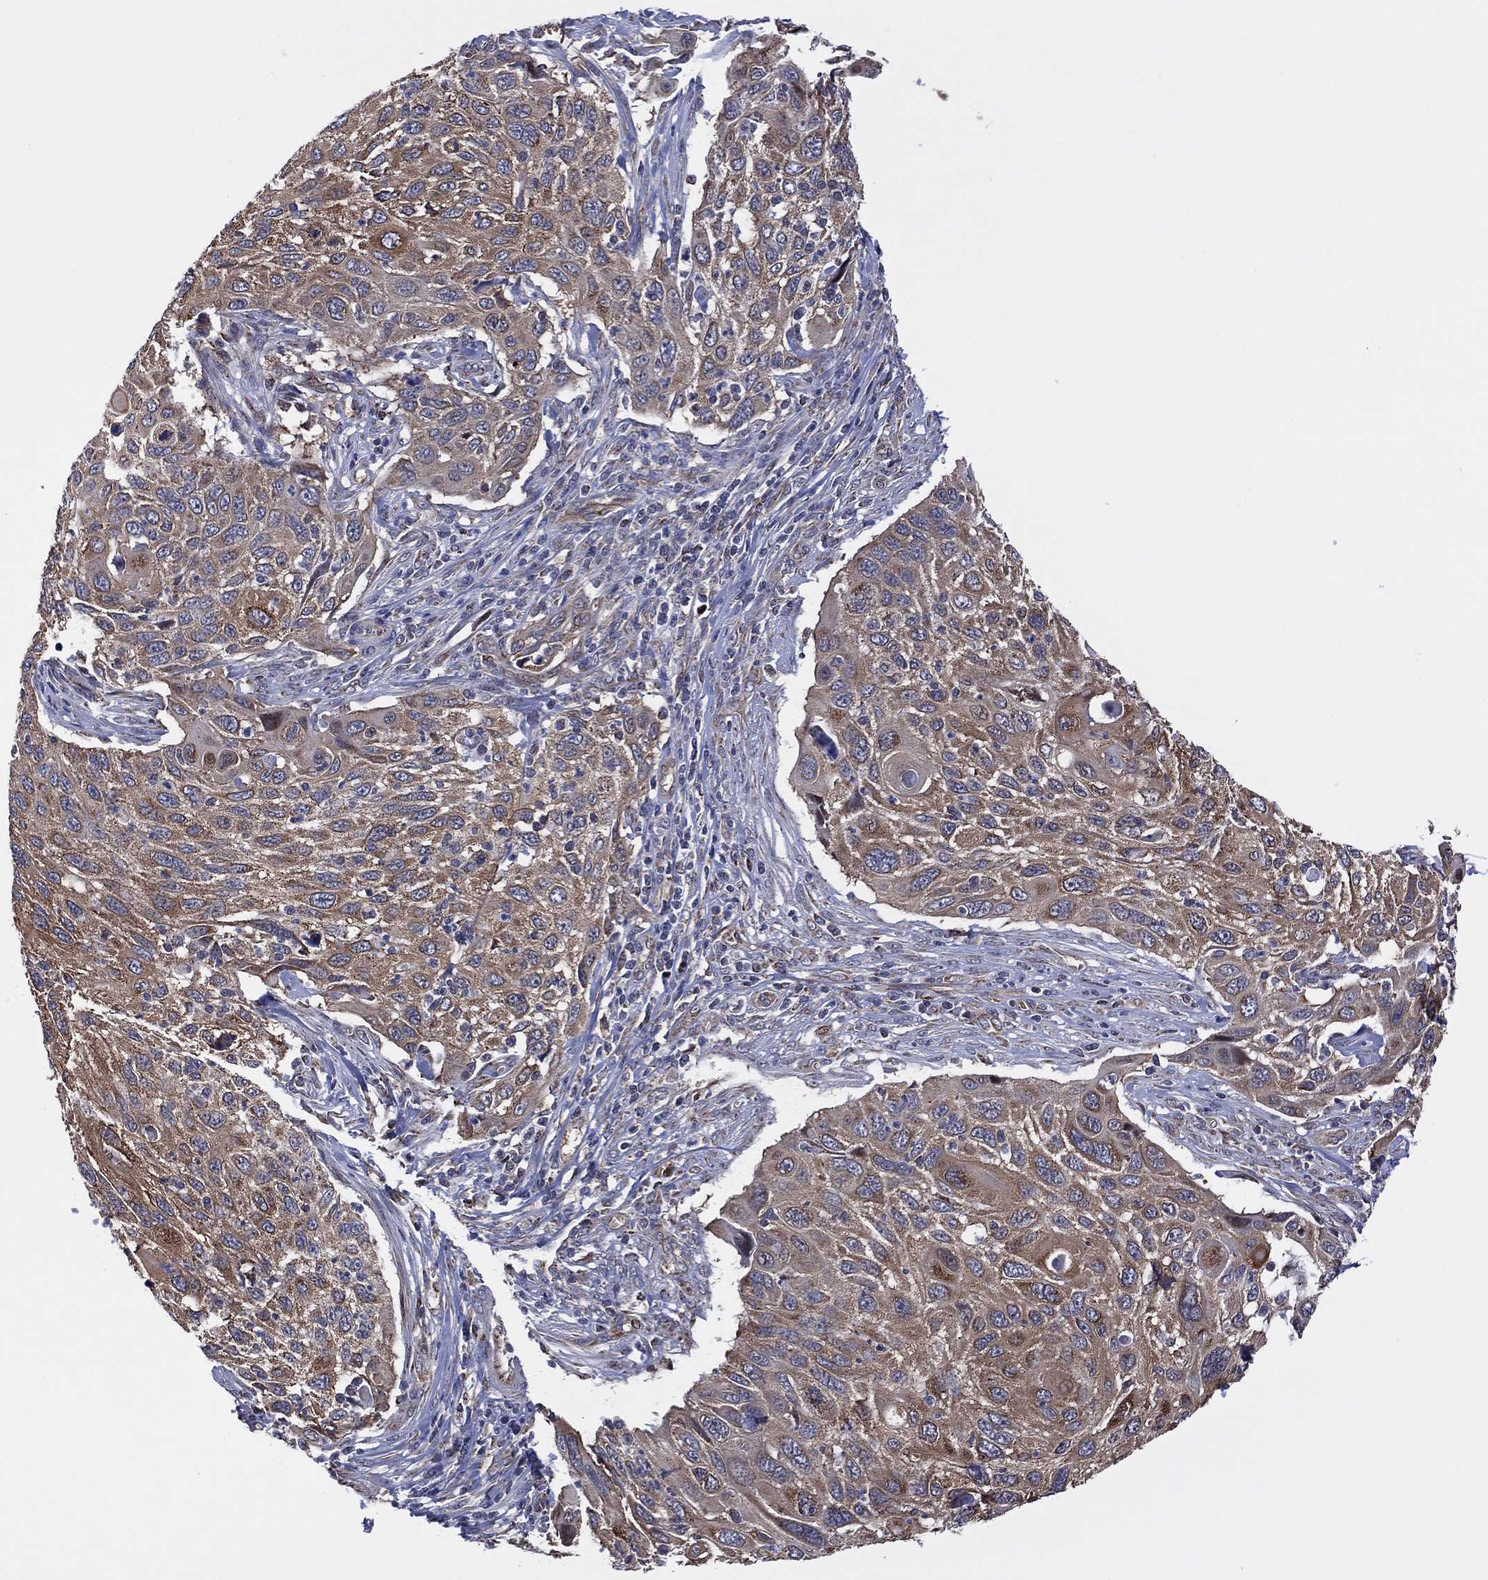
{"staining": {"intensity": "weak", "quantity": ">75%", "location": "cytoplasmic/membranous"}, "tissue": "cervical cancer", "cell_type": "Tumor cells", "image_type": "cancer", "snomed": [{"axis": "morphology", "description": "Squamous cell carcinoma, NOS"}, {"axis": "topography", "description": "Cervix"}], "caption": "Protein expression analysis of cervical cancer demonstrates weak cytoplasmic/membranous staining in about >75% of tumor cells.", "gene": "PIDD1", "patient": {"sex": "female", "age": 70}}